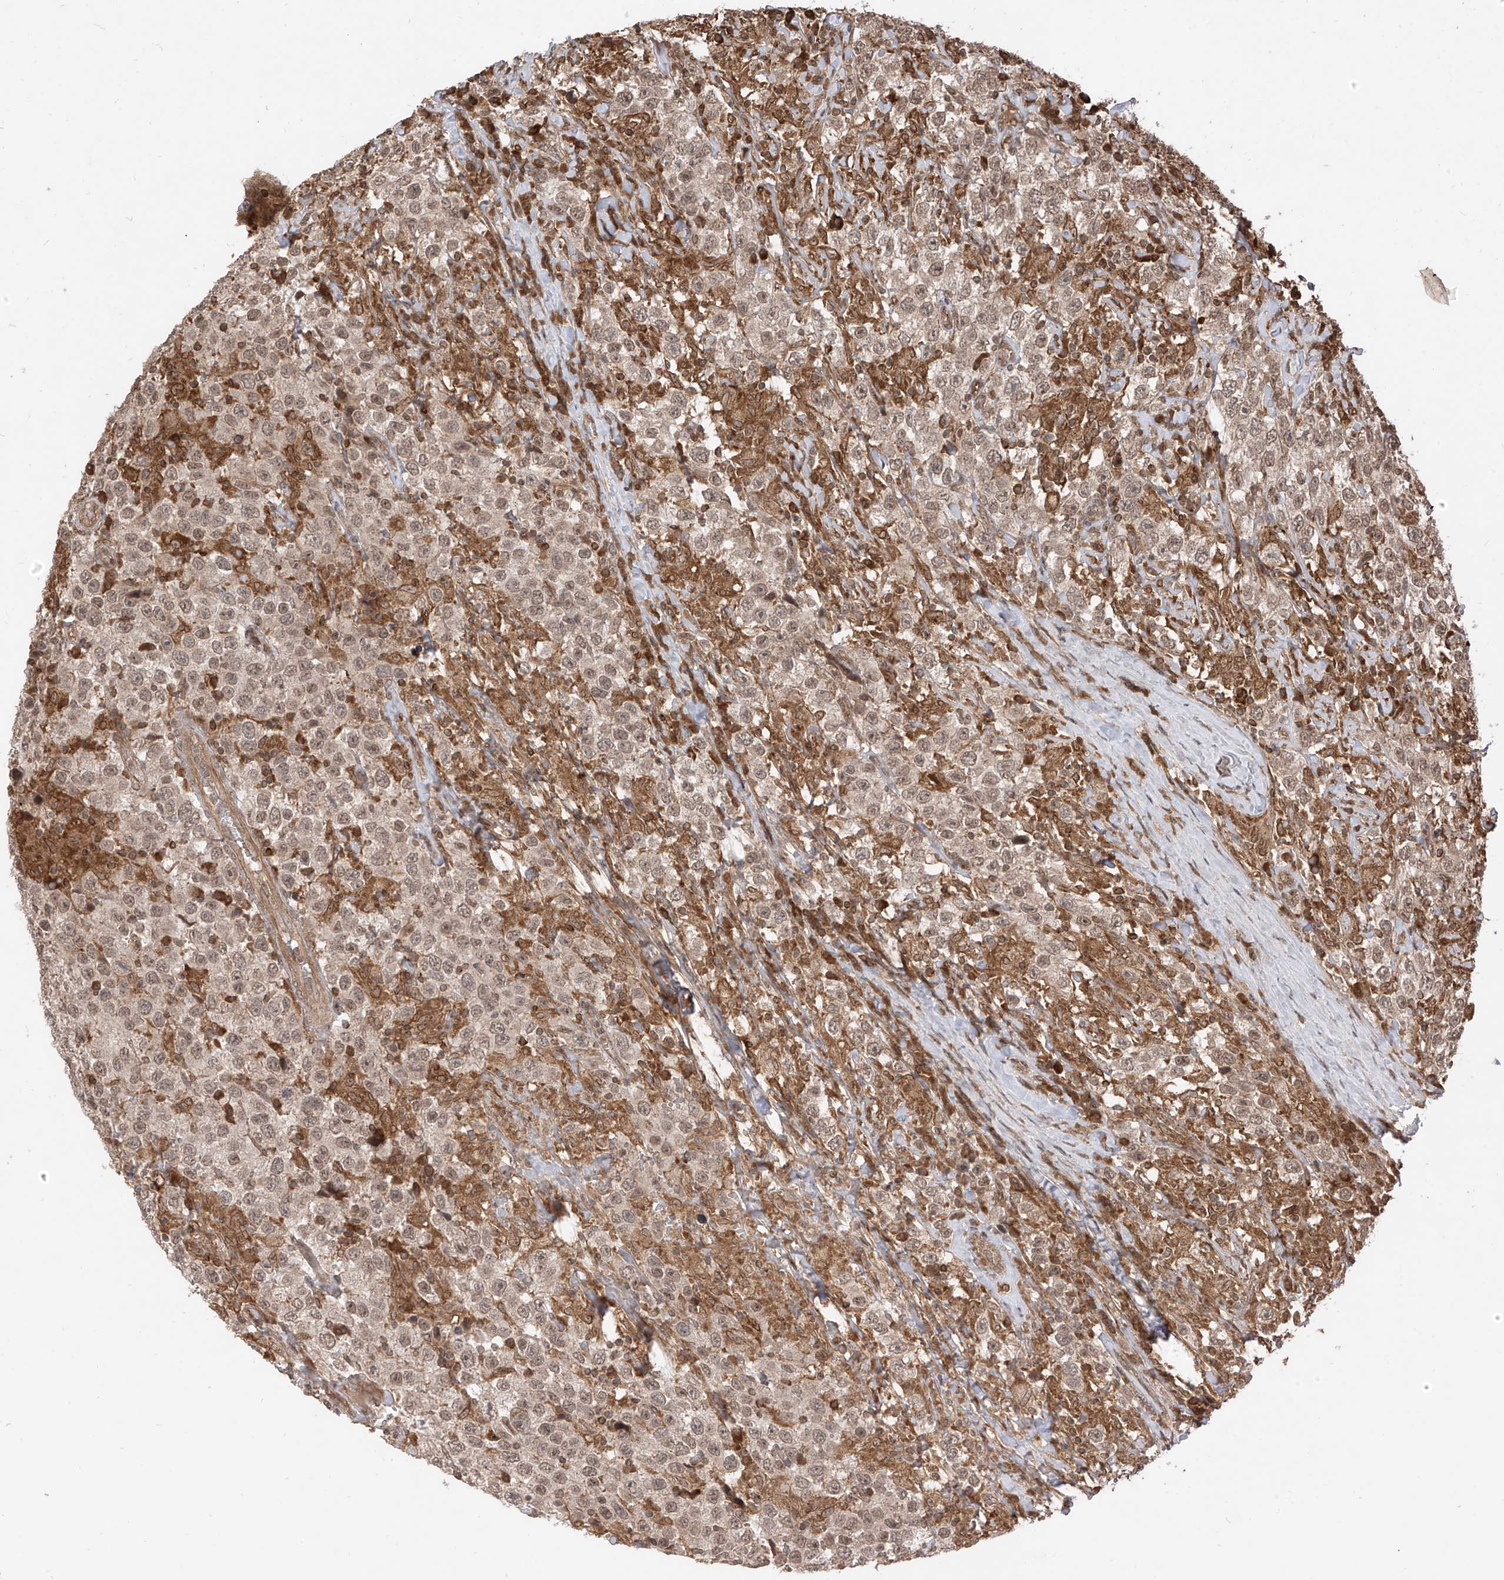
{"staining": {"intensity": "weak", "quantity": ">75%", "location": "nuclear"}, "tissue": "testis cancer", "cell_type": "Tumor cells", "image_type": "cancer", "snomed": [{"axis": "morphology", "description": "Seminoma, NOS"}, {"axis": "topography", "description": "Testis"}], "caption": "A brown stain highlights weak nuclear staining of a protein in human testis cancer (seminoma) tumor cells.", "gene": "LCOR", "patient": {"sex": "male", "age": 41}}